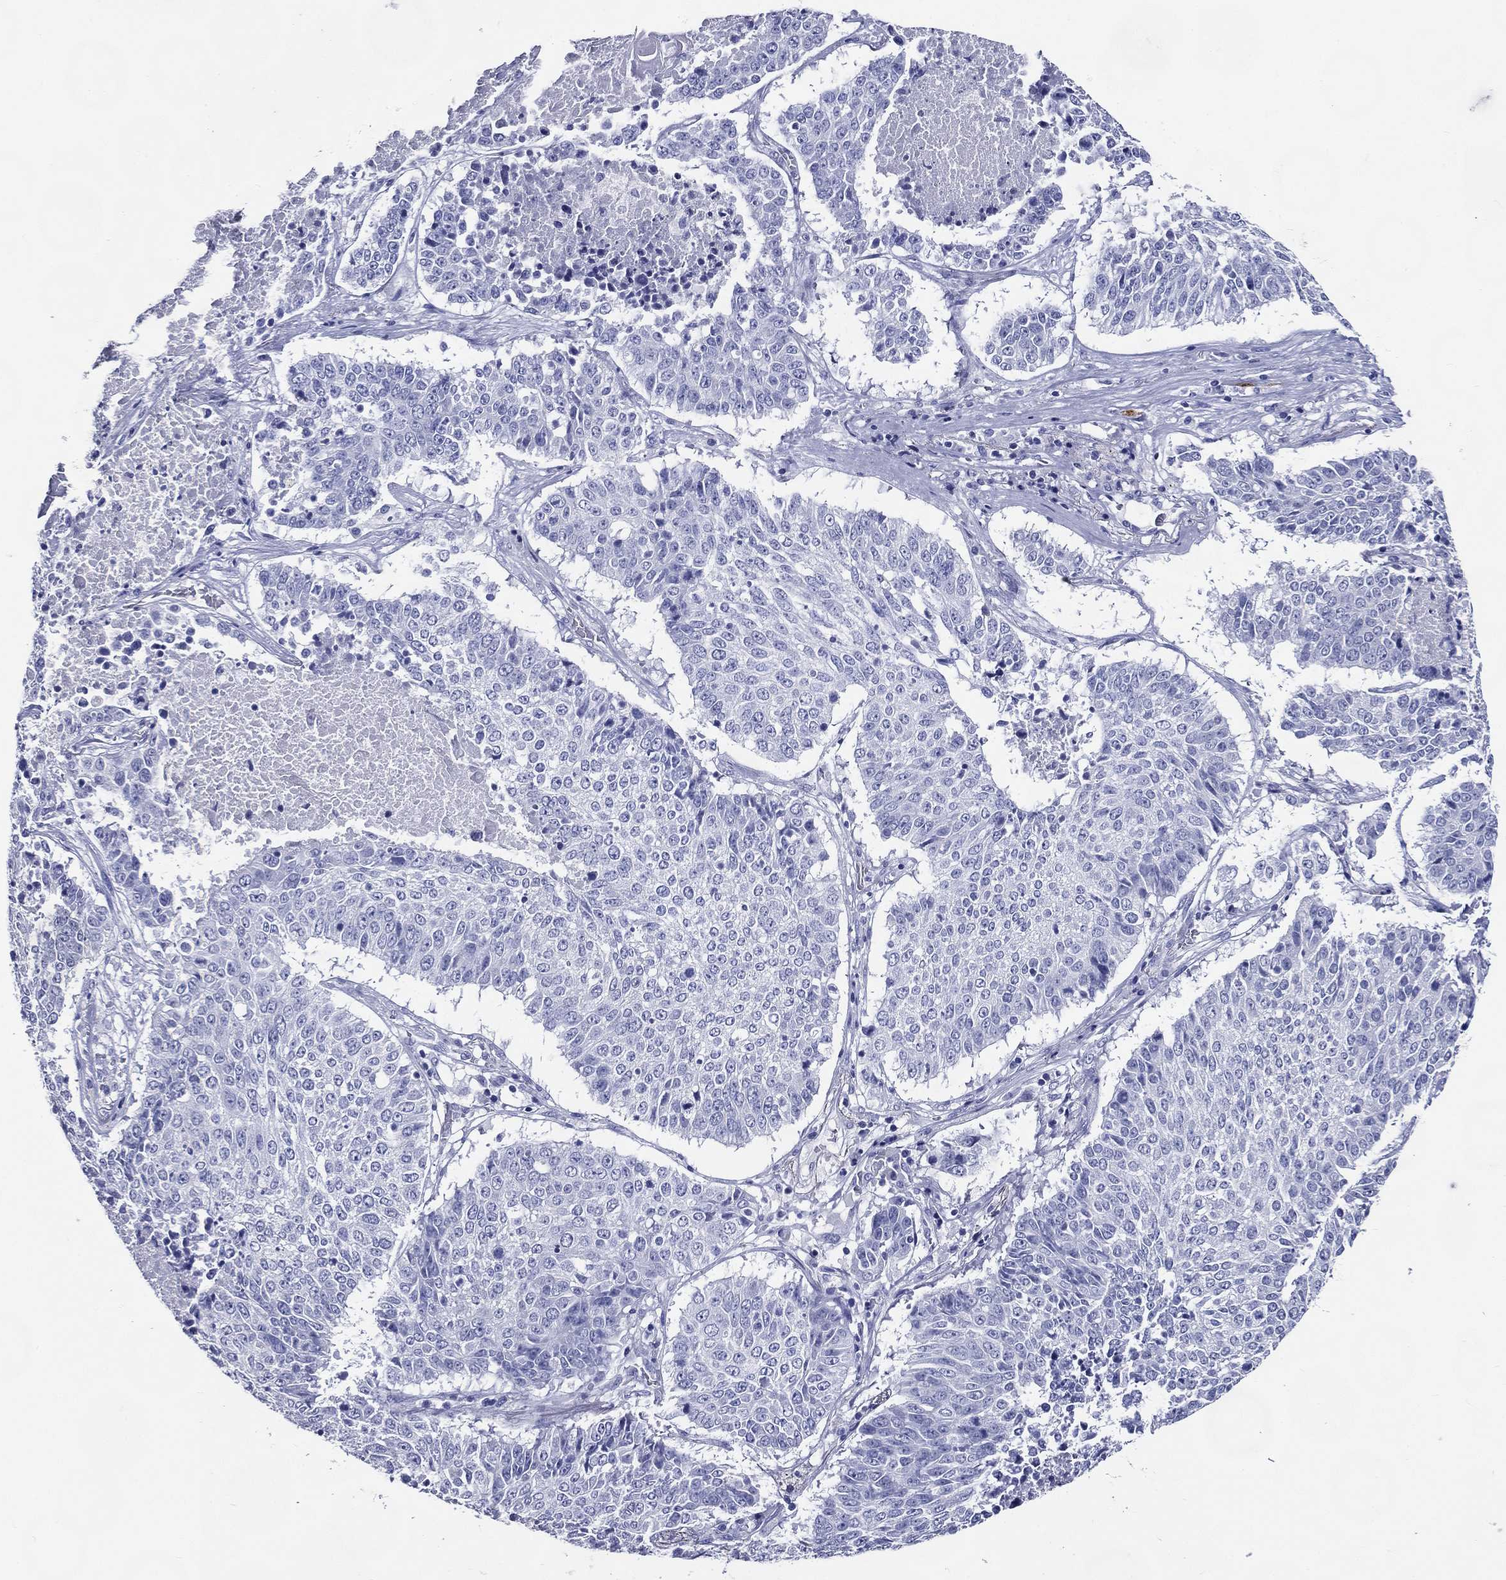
{"staining": {"intensity": "negative", "quantity": "none", "location": "none"}, "tissue": "lung cancer", "cell_type": "Tumor cells", "image_type": "cancer", "snomed": [{"axis": "morphology", "description": "Squamous cell carcinoma, NOS"}, {"axis": "topography", "description": "Lung"}], "caption": "This is a micrograph of immunohistochemistry (IHC) staining of lung cancer, which shows no positivity in tumor cells.", "gene": "ACE2", "patient": {"sex": "male", "age": 64}}